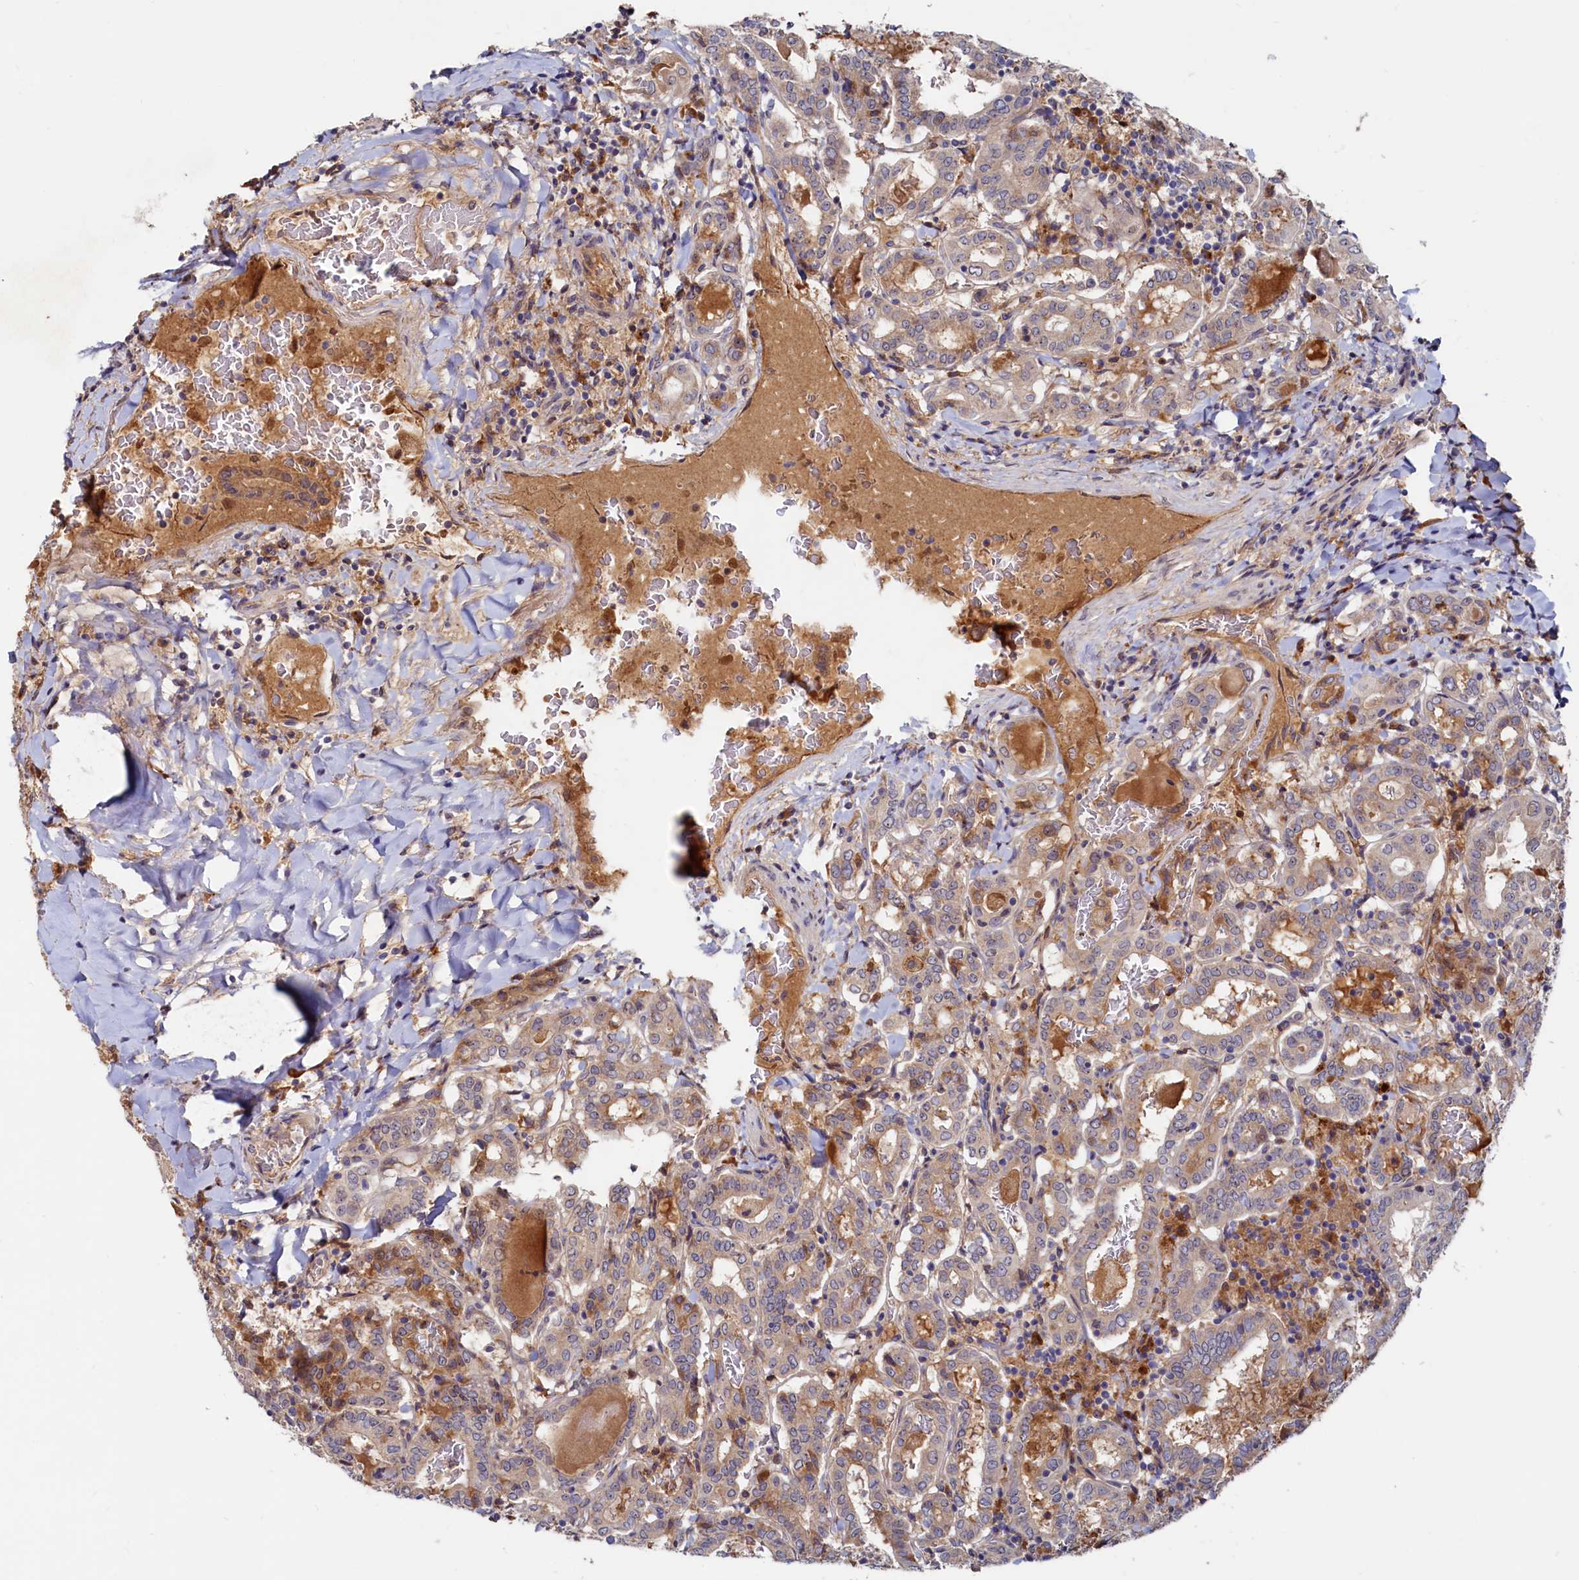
{"staining": {"intensity": "weak", "quantity": ">75%", "location": "cytoplasmic/membranous"}, "tissue": "thyroid cancer", "cell_type": "Tumor cells", "image_type": "cancer", "snomed": [{"axis": "morphology", "description": "Papillary adenocarcinoma, NOS"}, {"axis": "topography", "description": "Thyroid gland"}], "caption": "Protein analysis of thyroid cancer tissue shows weak cytoplasmic/membranous positivity in approximately >75% of tumor cells.", "gene": "RGS7BP", "patient": {"sex": "female", "age": 72}}